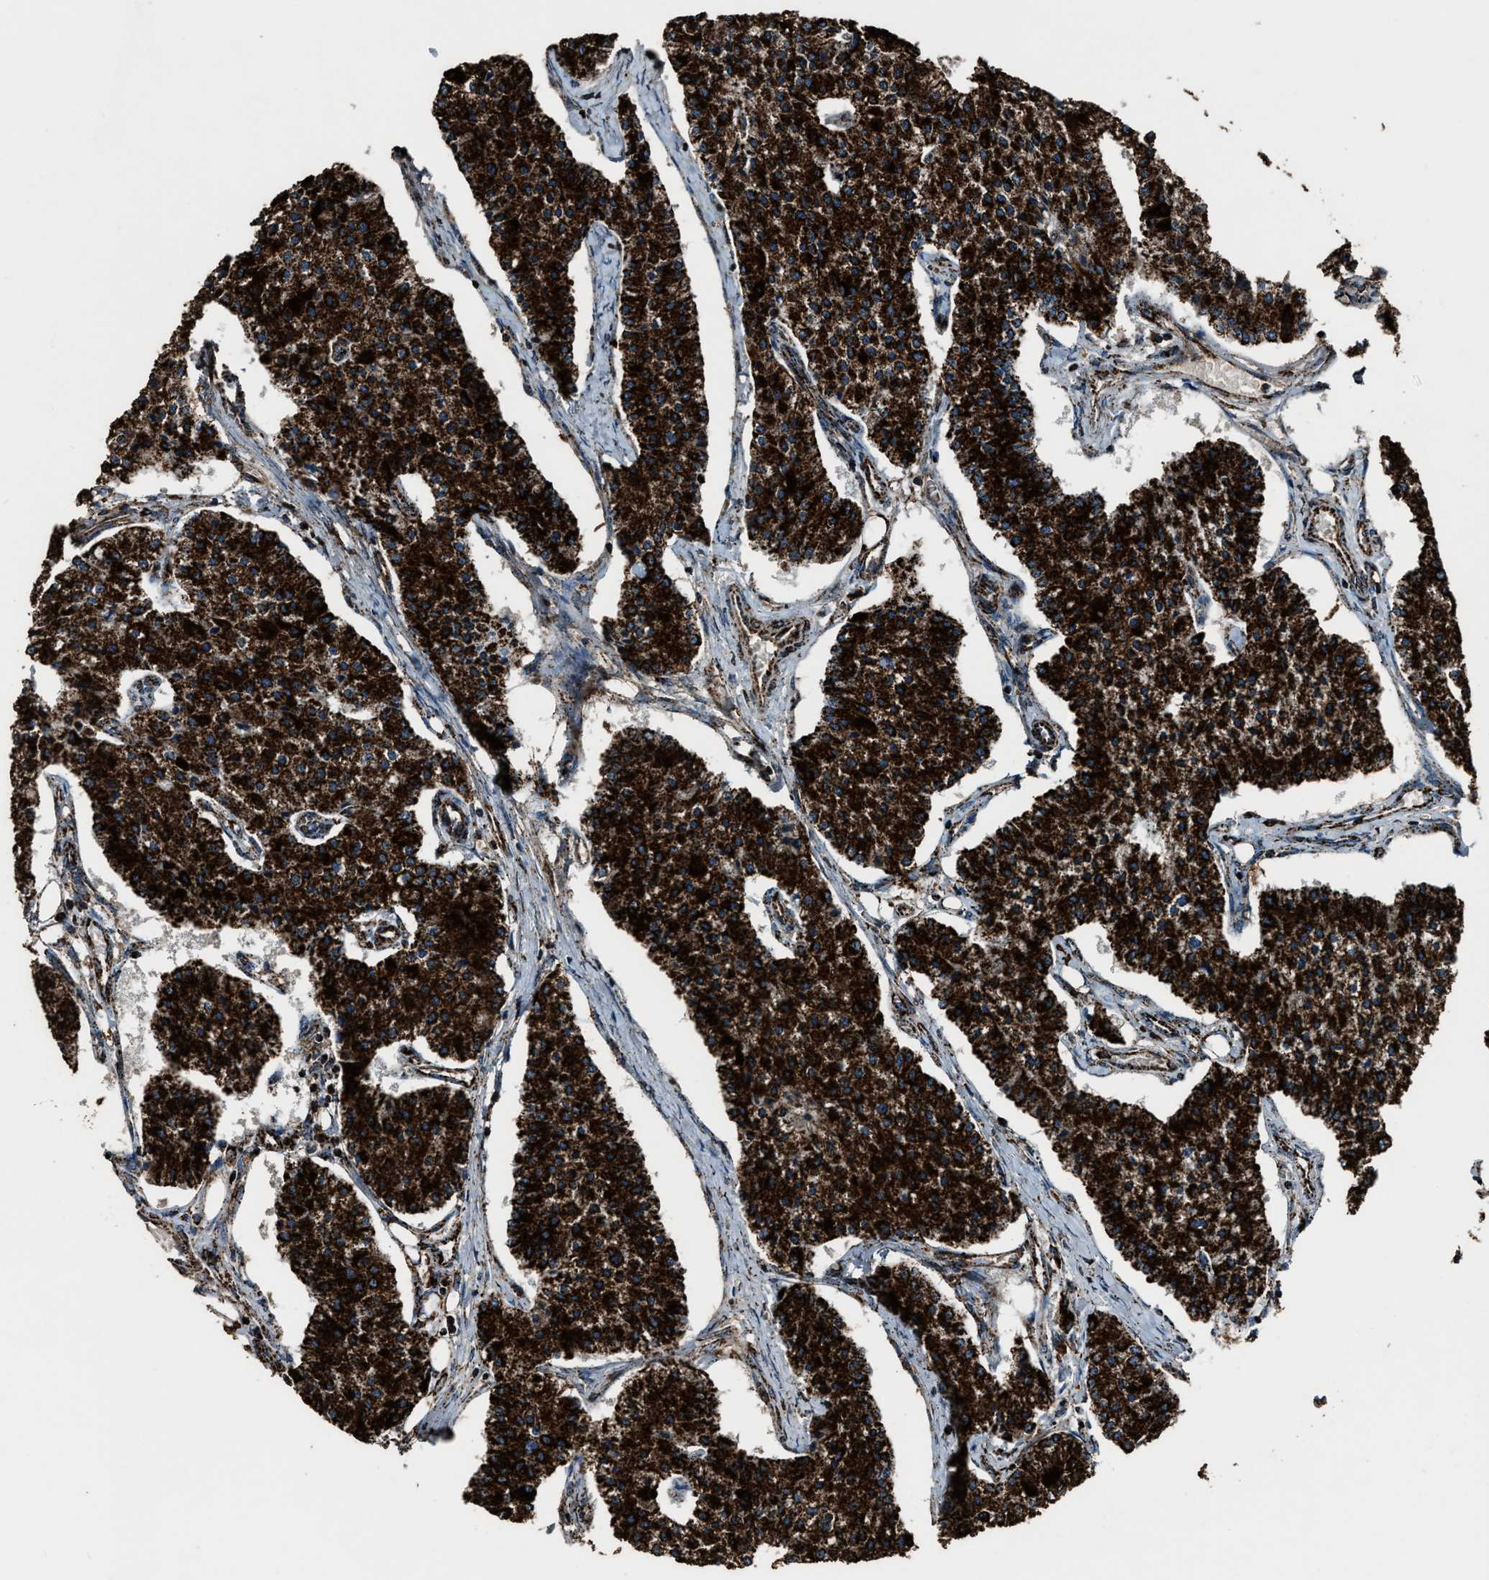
{"staining": {"intensity": "strong", "quantity": ">75%", "location": "cytoplasmic/membranous"}, "tissue": "carcinoid", "cell_type": "Tumor cells", "image_type": "cancer", "snomed": [{"axis": "morphology", "description": "Carcinoid, malignant, NOS"}, {"axis": "topography", "description": "Colon"}], "caption": "Carcinoid stained with IHC reveals strong cytoplasmic/membranous staining in approximately >75% of tumor cells. (Stains: DAB (3,3'-diaminobenzidine) in brown, nuclei in blue, Microscopy: brightfield microscopy at high magnification).", "gene": "MDH2", "patient": {"sex": "female", "age": 52}}